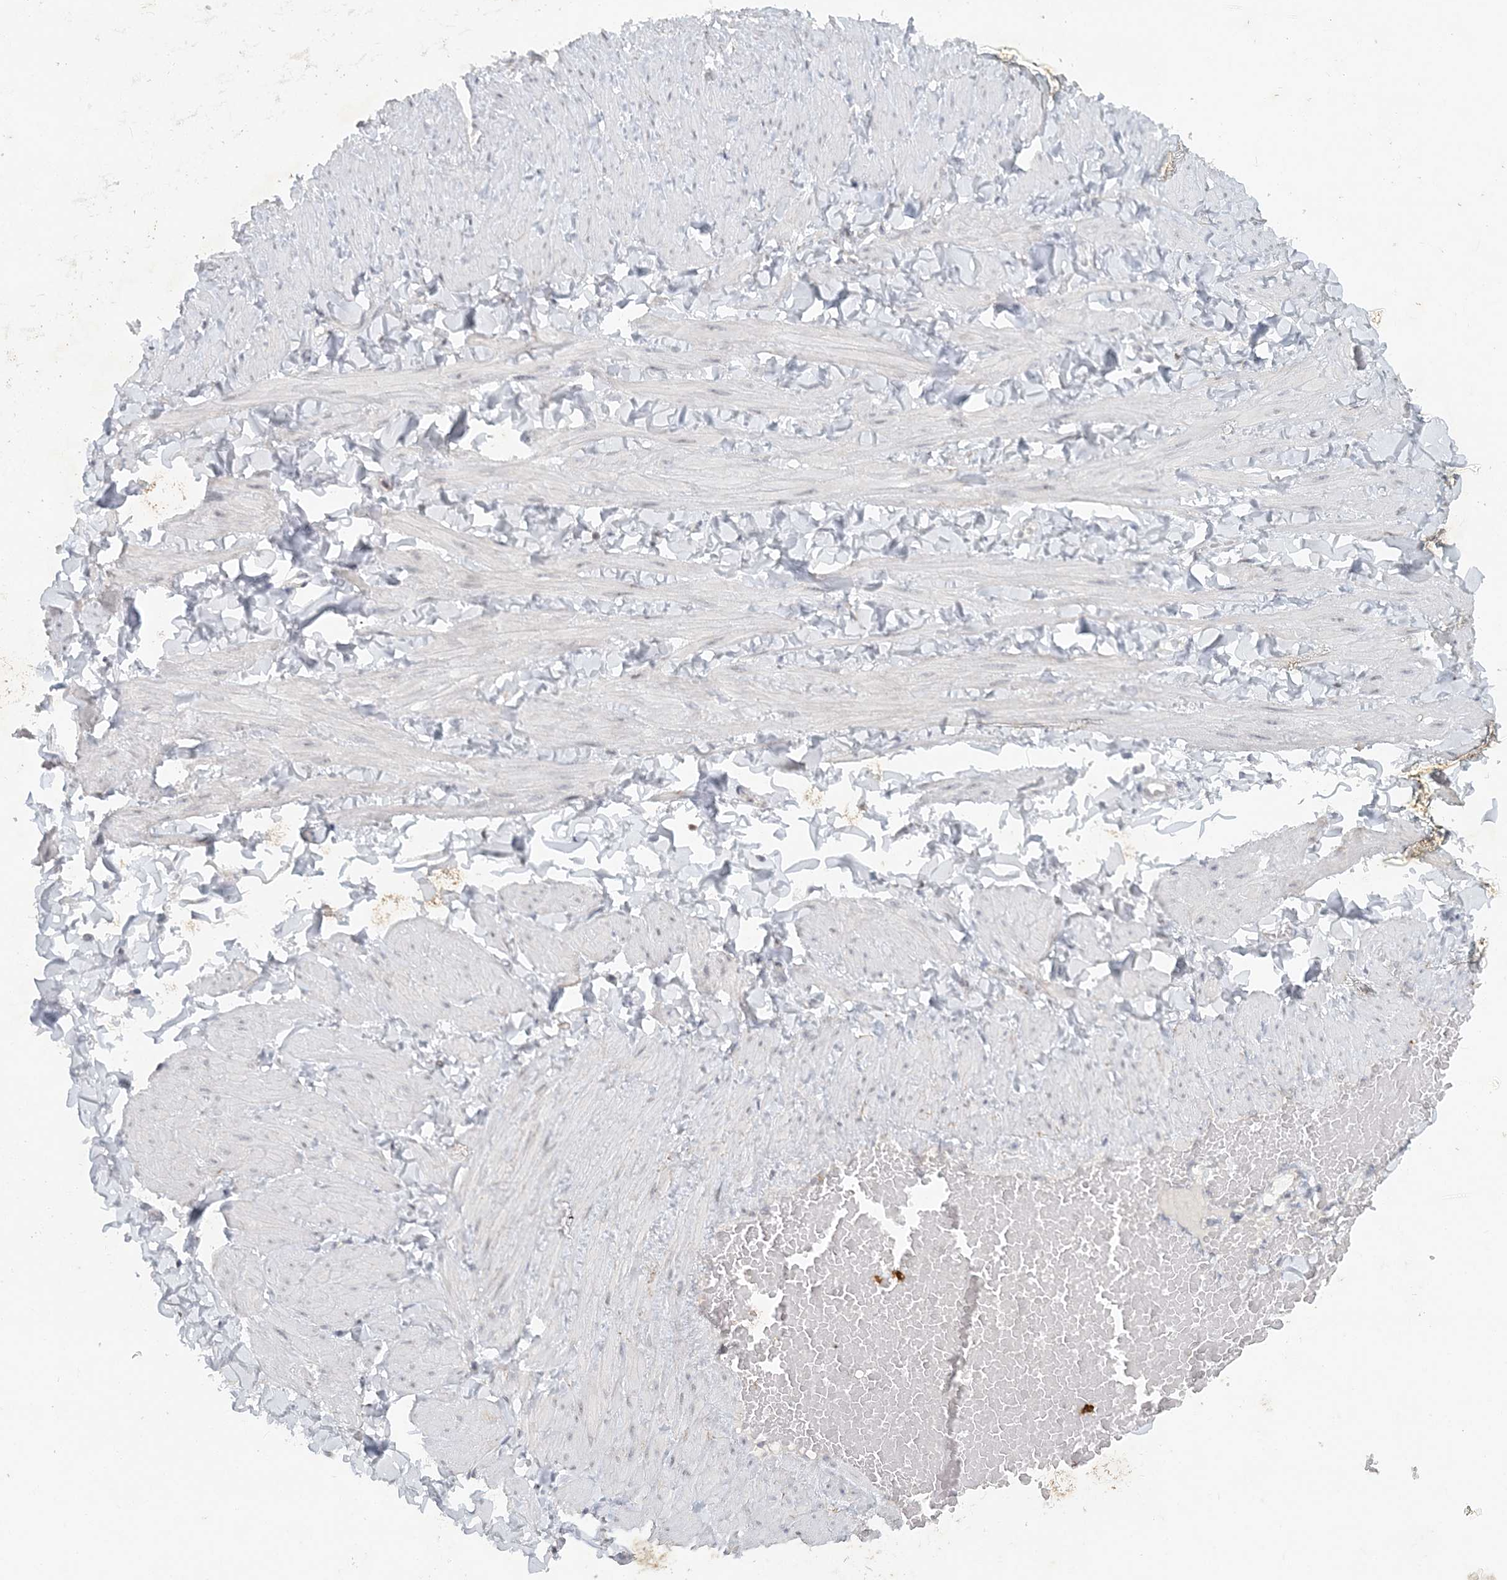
{"staining": {"intensity": "negative", "quantity": "none", "location": "none"}, "tissue": "adipose tissue", "cell_type": "Adipocytes", "image_type": "normal", "snomed": [{"axis": "morphology", "description": "Normal tissue, NOS"}, {"axis": "topography", "description": "Adipose tissue"}, {"axis": "topography", "description": "Vascular tissue"}, {"axis": "topography", "description": "Peripheral nerve tissue"}], "caption": "Immunohistochemistry of normal adipose tissue displays no expression in adipocytes. (Brightfield microscopy of DAB (3,3'-diaminobenzidine) immunohistochemistry (IHC) at high magnification).", "gene": "NUP54", "patient": {"sex": "male", "age": 25}}